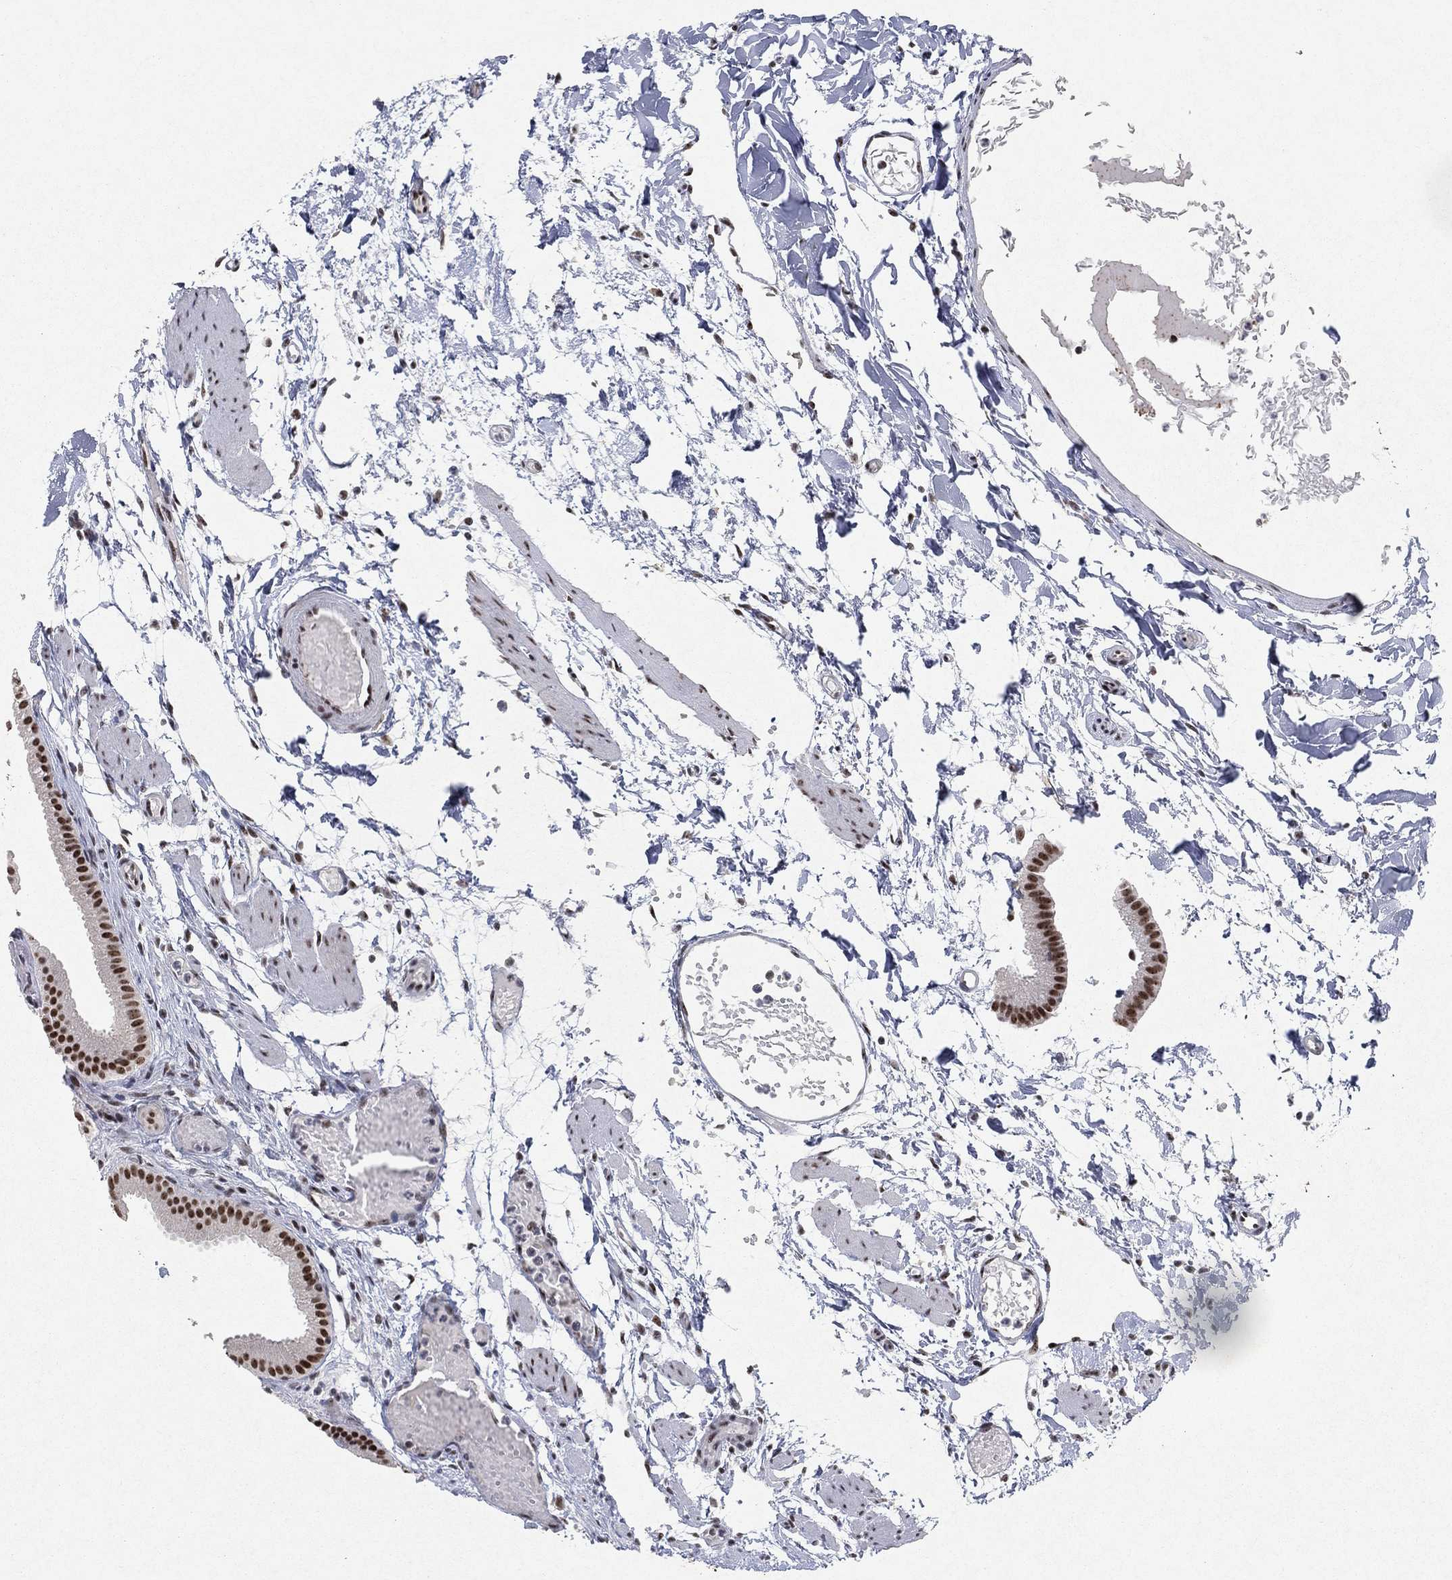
{"staining": {"intensity": "strong", "quantity": ">75%", "location": "nuclear"}, "tissue": "gallbladder", "cell_type": "Glandular cells", "image_type": "normal", "snomed": [{"axis": "morphology", "description": "Normal tissue, NOS"}, {"axis": "topography", "description": "Gallbladder"}, {"axis": "topography", "description": "Peripheral nerve tissue"}], "caption": "Gallbladder stained with immunohistochemistry exhibits strong nuclear positivity in approximately >75% of glandular cells. (Brightfield microscopy of DAB IHC at high magnification).", "gene": "DDX27", "patient": {"sex": "female", "age": 45}}